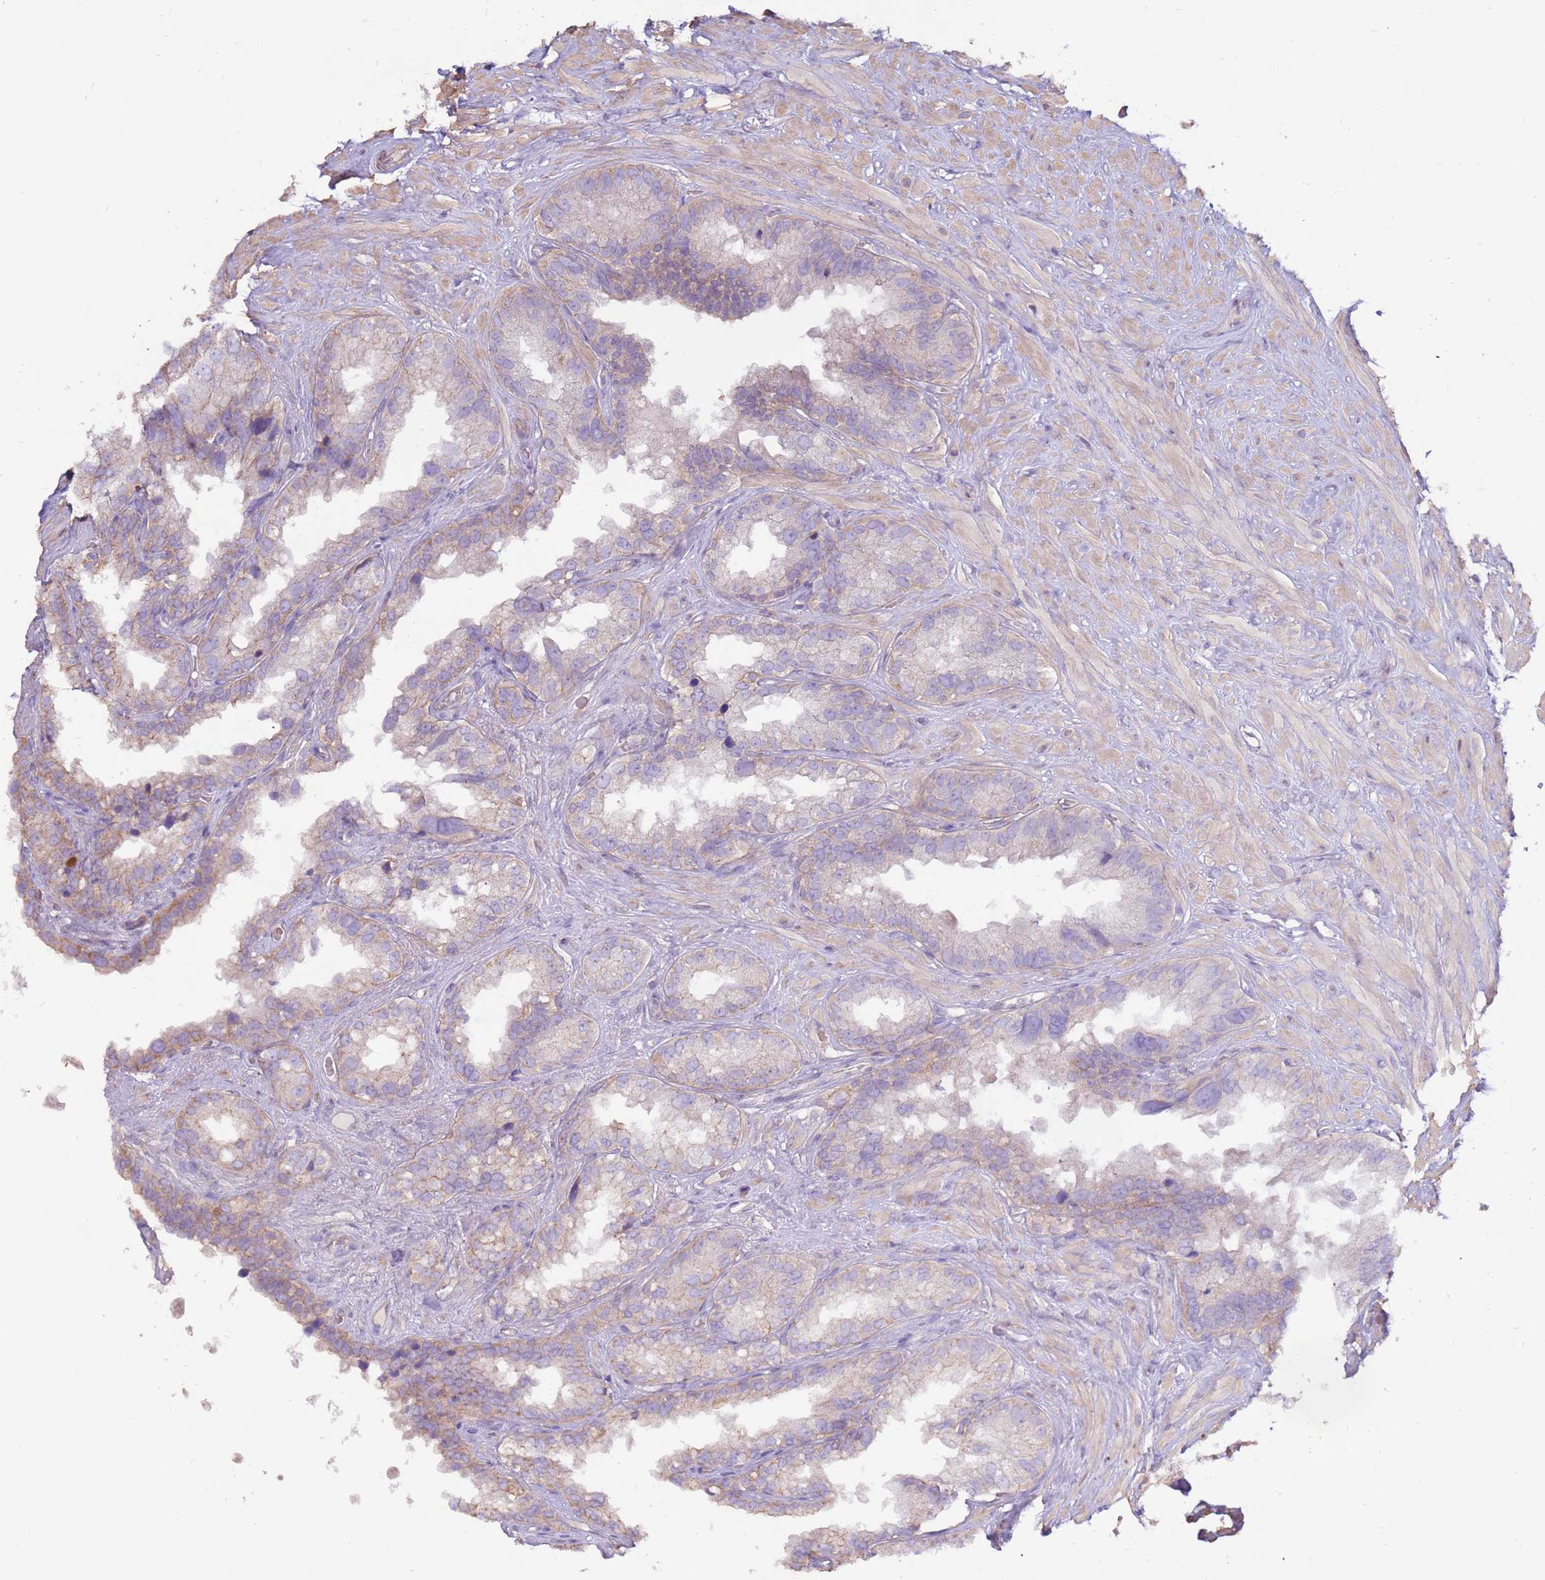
{"staining": {"intensity": "weak", "quantity": "<25%", "location": "cytoplasmic/membranous"}, "tissue": "seminal vesicle", "cell_type": "Glandular cells", "image_type": "normal", "snomed": [{"axis": "morphology", "description": "Normal tissue, NOS"}, {"axis": "topography", "description": "Seminal veicle"}], "caption": "A photomicrograph of seminal vesicle stained for a protein shows no brown staining in glandular cells. (Immunohistochemistry, brightfield microscopy, high magnification).", "gene": "EVA1B", "patient": {"sex": "male", "age": 80}}